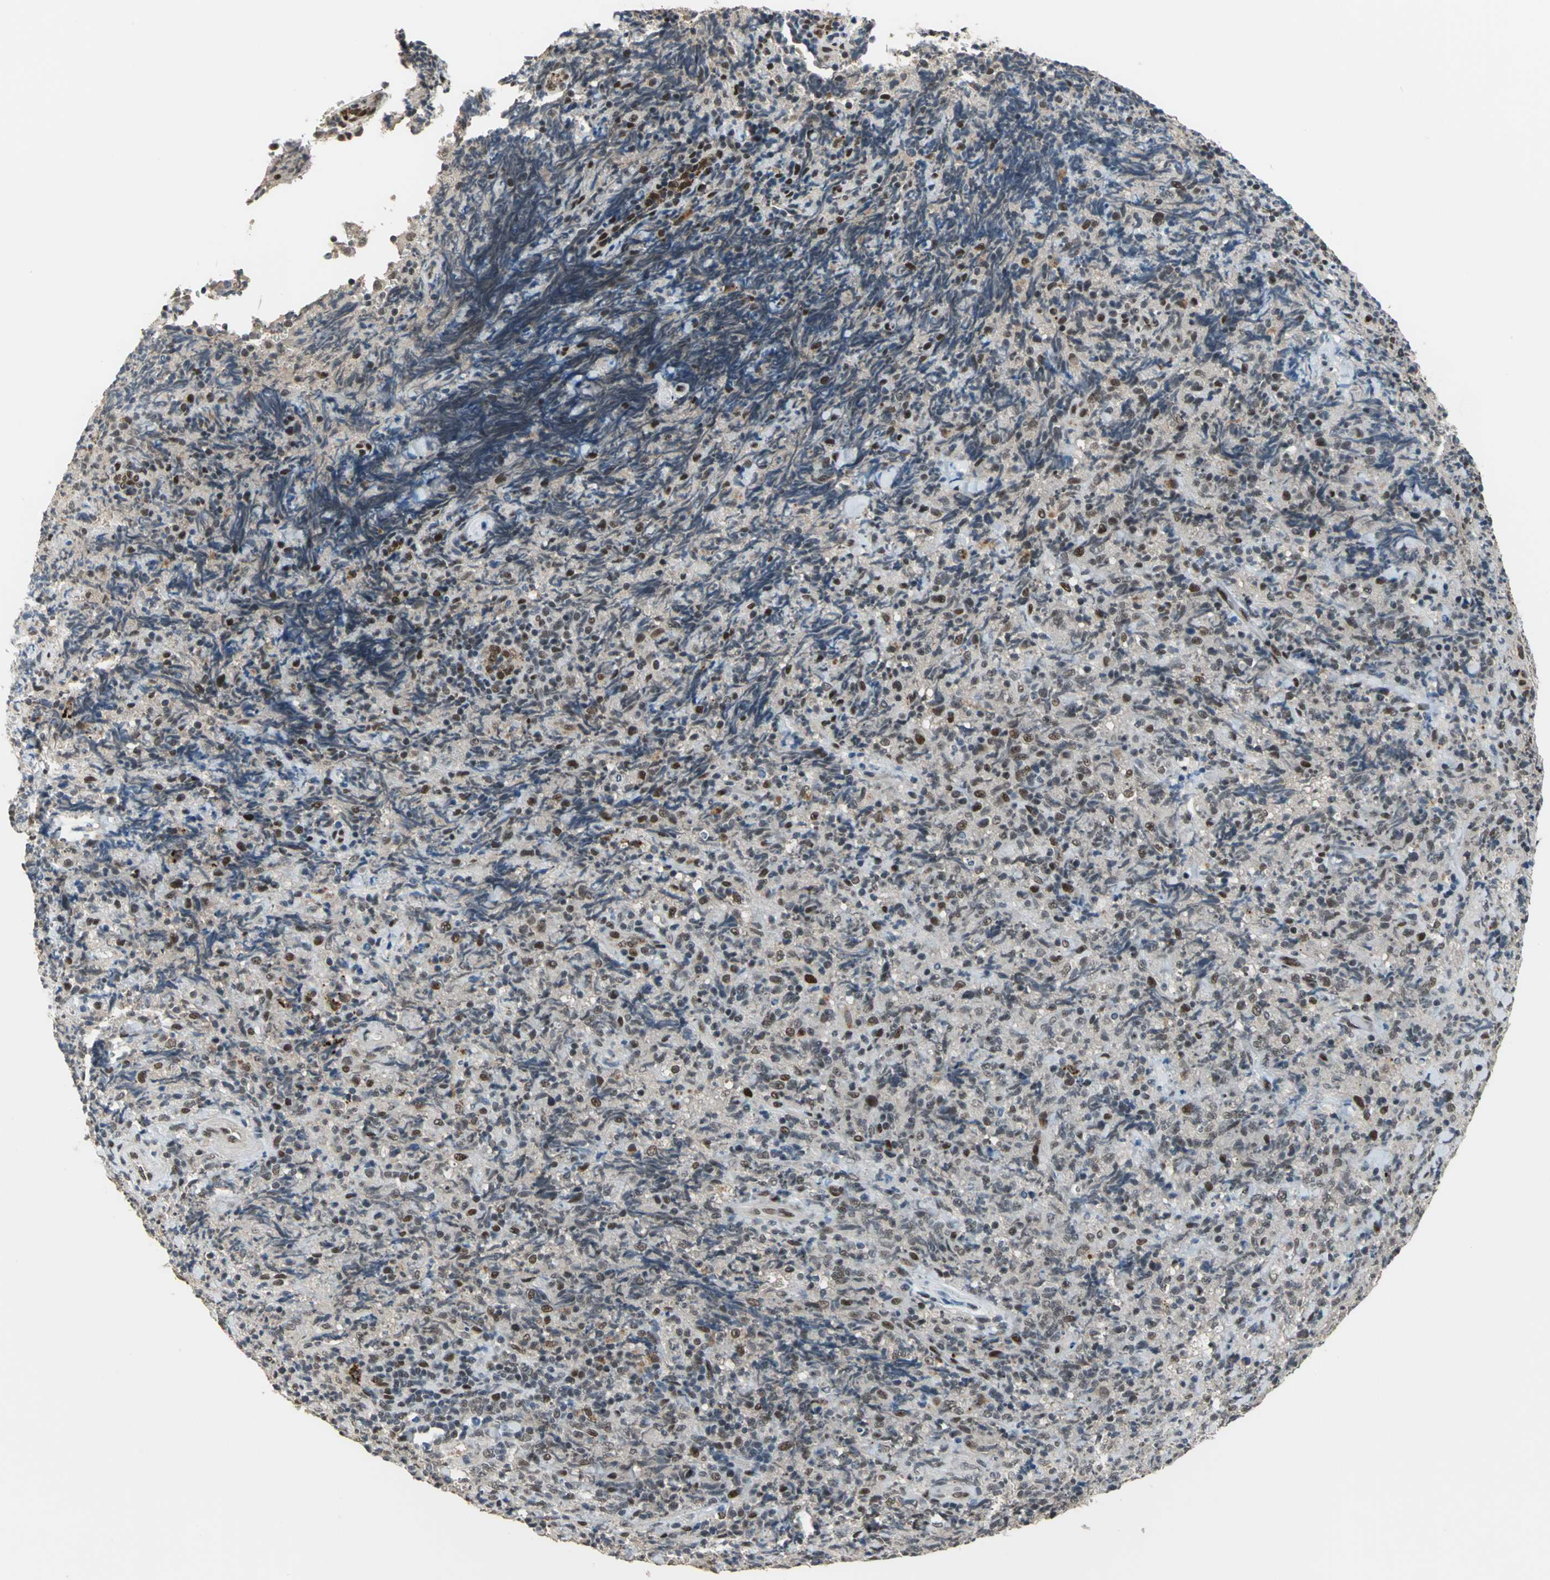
{"staining": {"intensity": "moderate", "quantity": "25%-75%", "location": "nuclear"}, "tissue": "lymphoma", "cell_type": "Tumor cells", "image_type": "cancer", "snomed": [{"axis": "morphology", "description": "Malignant lymphoma, non-Hodgkin's type, High grade"}, {"axis": "topography", "description": "Tonsil"}], "caption": "This is a micrograph of immunohistochemistry staining of lymphoma, which shows moderate positivity in the nuclear of tumor cells.", "gene": "ELF2", "patient": {"sex": "female", "age": 36}}